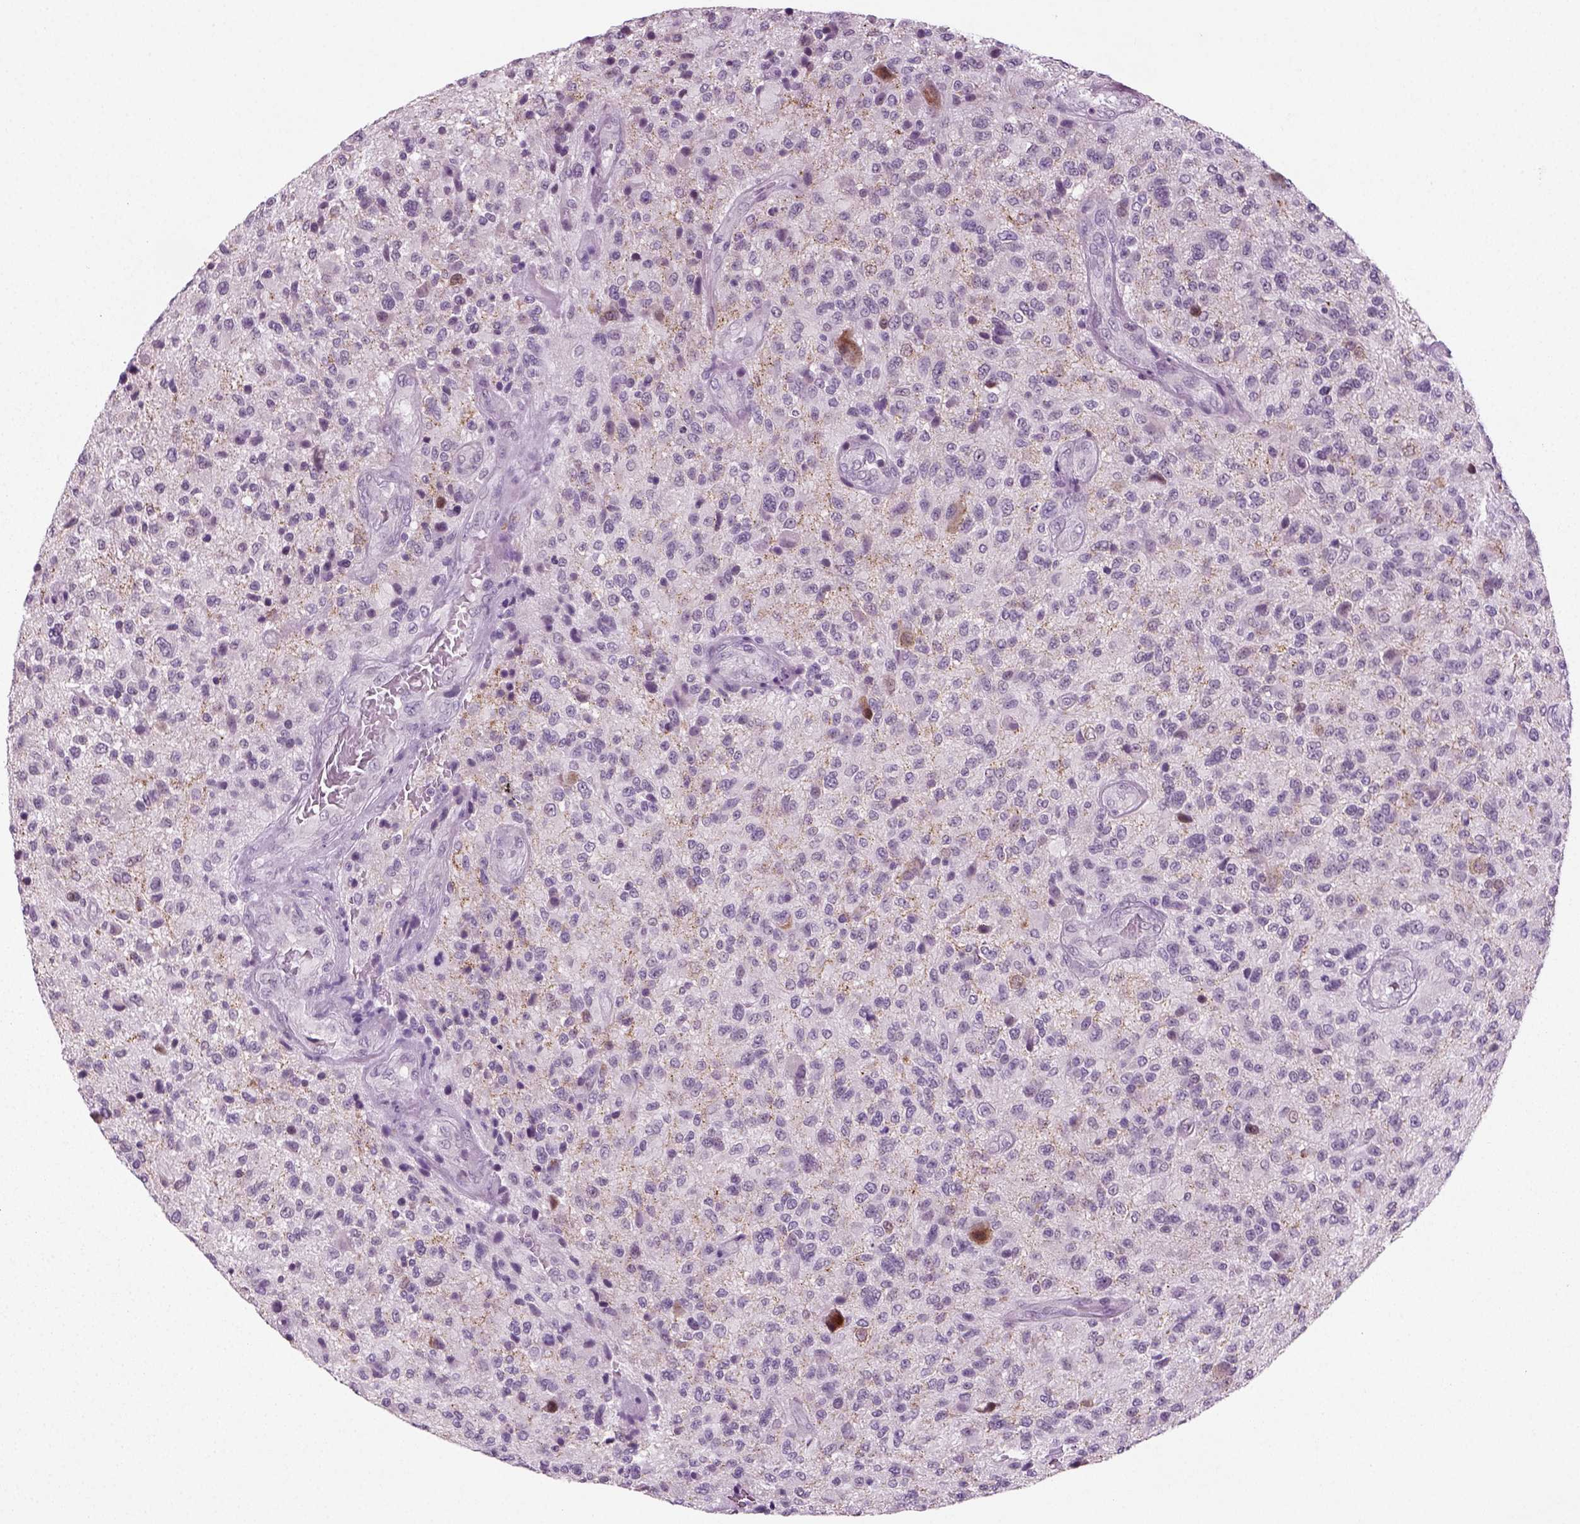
{"staining": {"intensity": "negative", "quantity": "none", "location": "none"}, "tissue": "glioma", "cell_type": "Tumor cells", "image_type": "cancer", "snomed": [{"axis": "morphology", "description": "Glioma, malignant, High grade"}, {"axis": "topography", "description": "Brain"}], "caption": "A histopathology image of glioma stained for a protein exhibits no brown staining in tumor cells.", "gene": "SYNGAP1", "patient": {"sex": "male", "age": 47}}